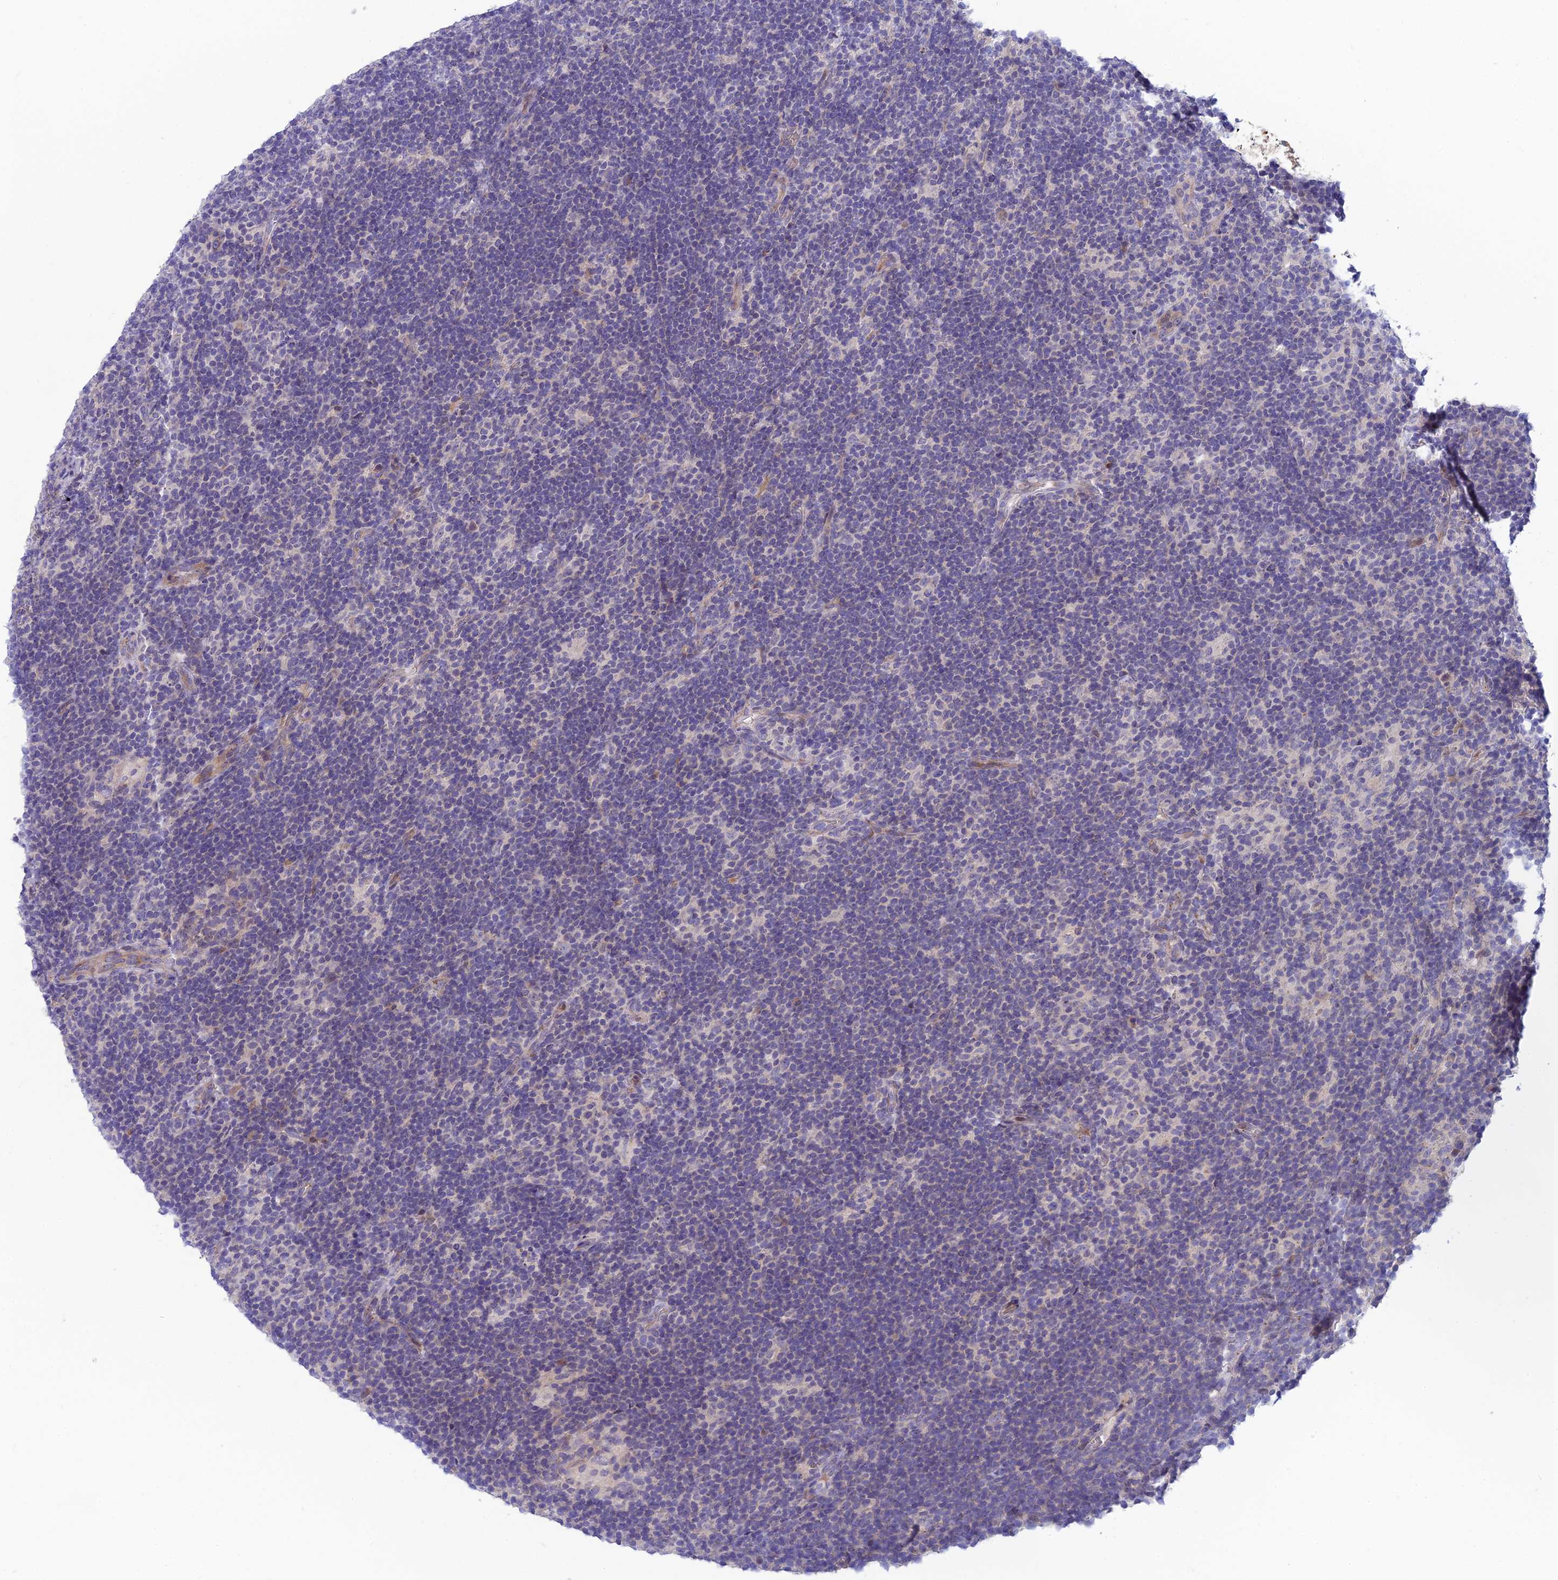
{"staining": {"intensity": "negative", "quantity": "none", "location": "none"}, "tissue": "lymphoma", "cell_type": "Tumor cells", "image_type": "cancer", "snomed": [{"axis": "morphology", "description": "Hodgkin's disease, NOS"}, {"axis": "topography", "description": "Lymph node"}], "caption": "Lymphoma was stained to show a protein in brown. There is no significant staining in tumor cells. (DAB (3,3'-diaminobenzidine) immunohistochemistry (IHC), high magnification).", "gene": "XPO7", "patient": {"sex": "female", "age": 57}}